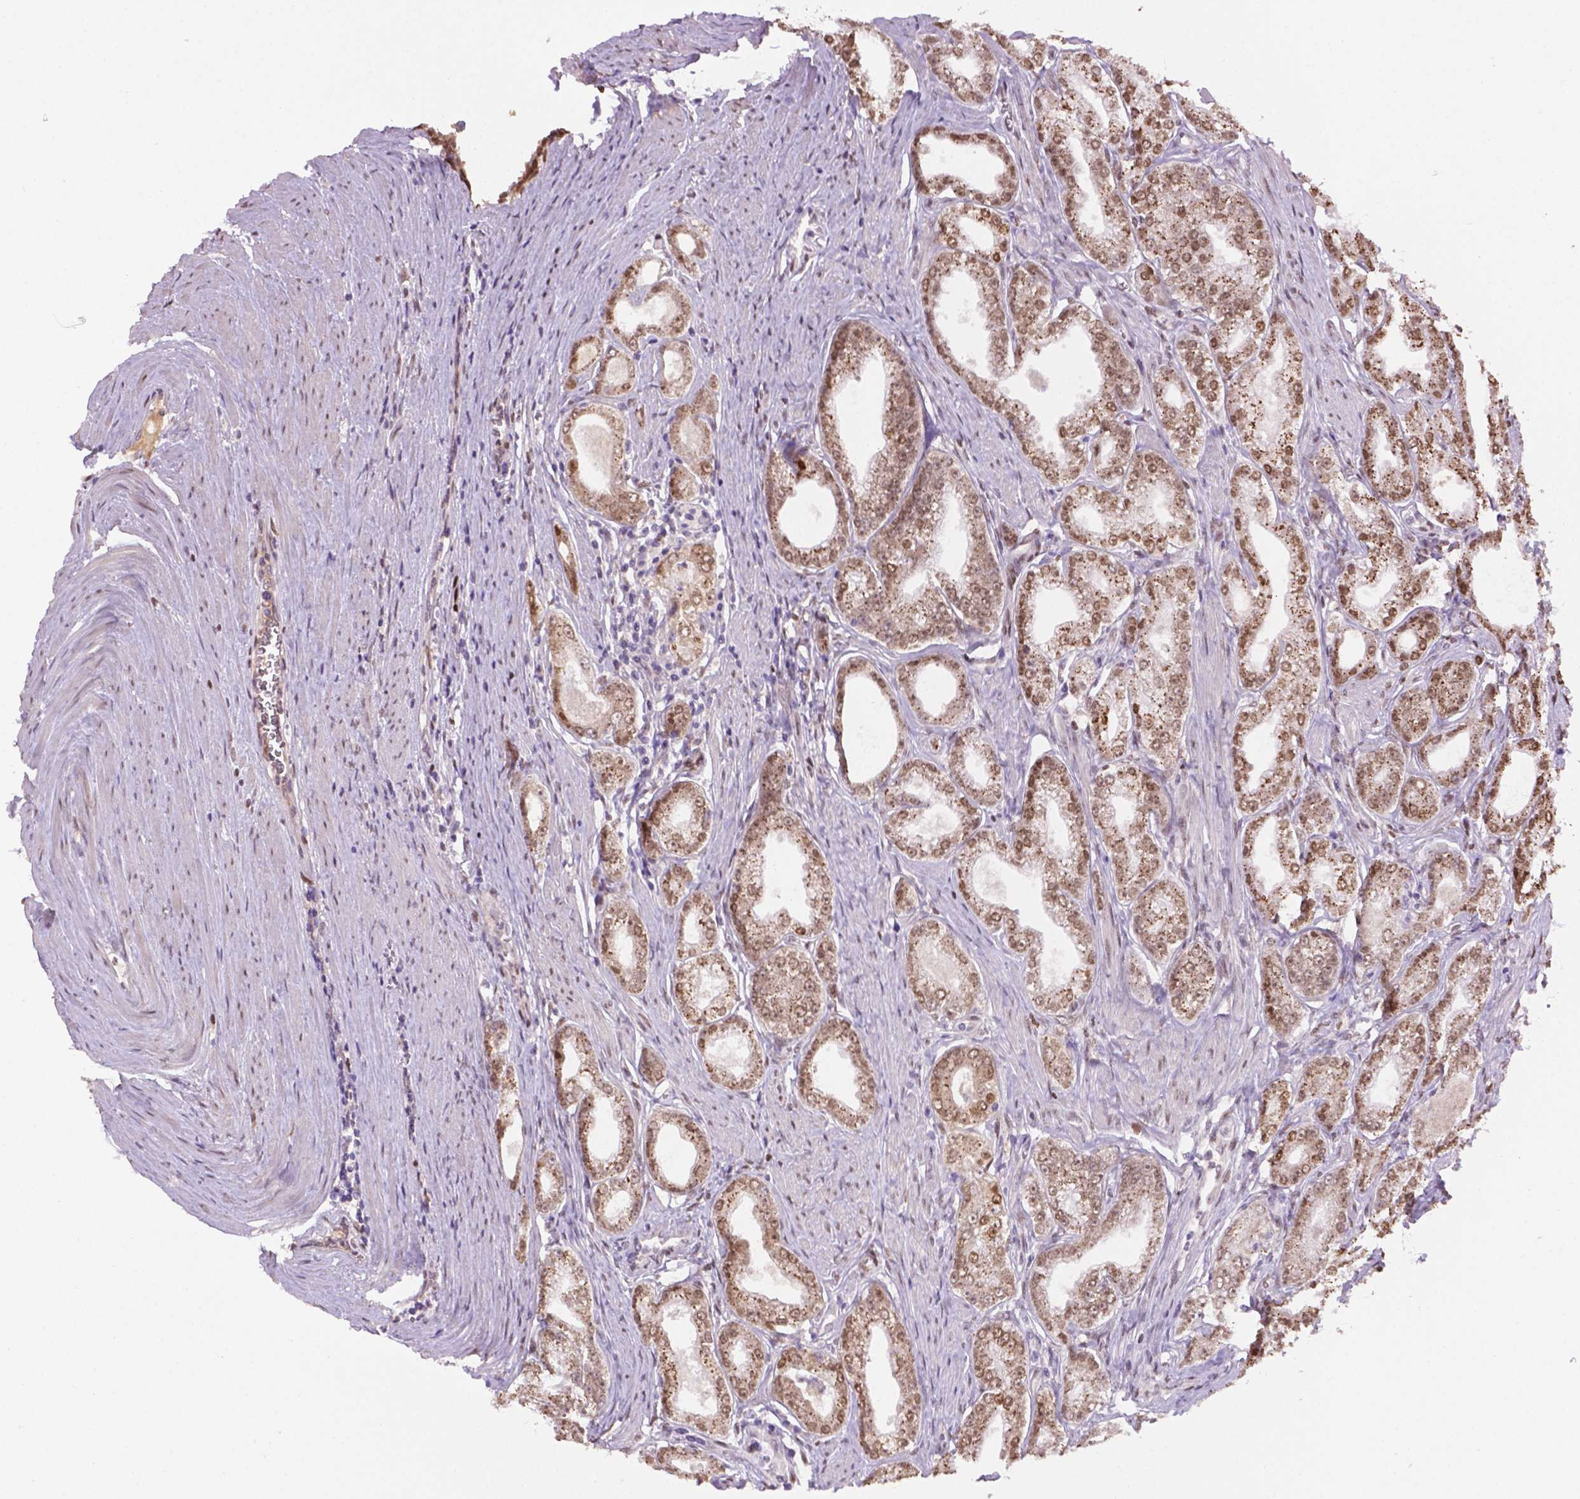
{"staining": {"intensity": "moderate", "quantity": ">75%", "location": "nuclear"}, "tissue": "prostate cancer", "cell_type": "Tumor cells", "image_type": "cancer", "snomed": [{"axis": "morphology", "description": "Adenocarcinoma, NOS"}, {"axis": "topography", "description": "Prostate"}], "caption": "Human prostate cancer stained with a protein marker demonstrates moderate staining in tumor cells.", "gene": "IRF6", "patient": {"sex": "male", "age": 71}}